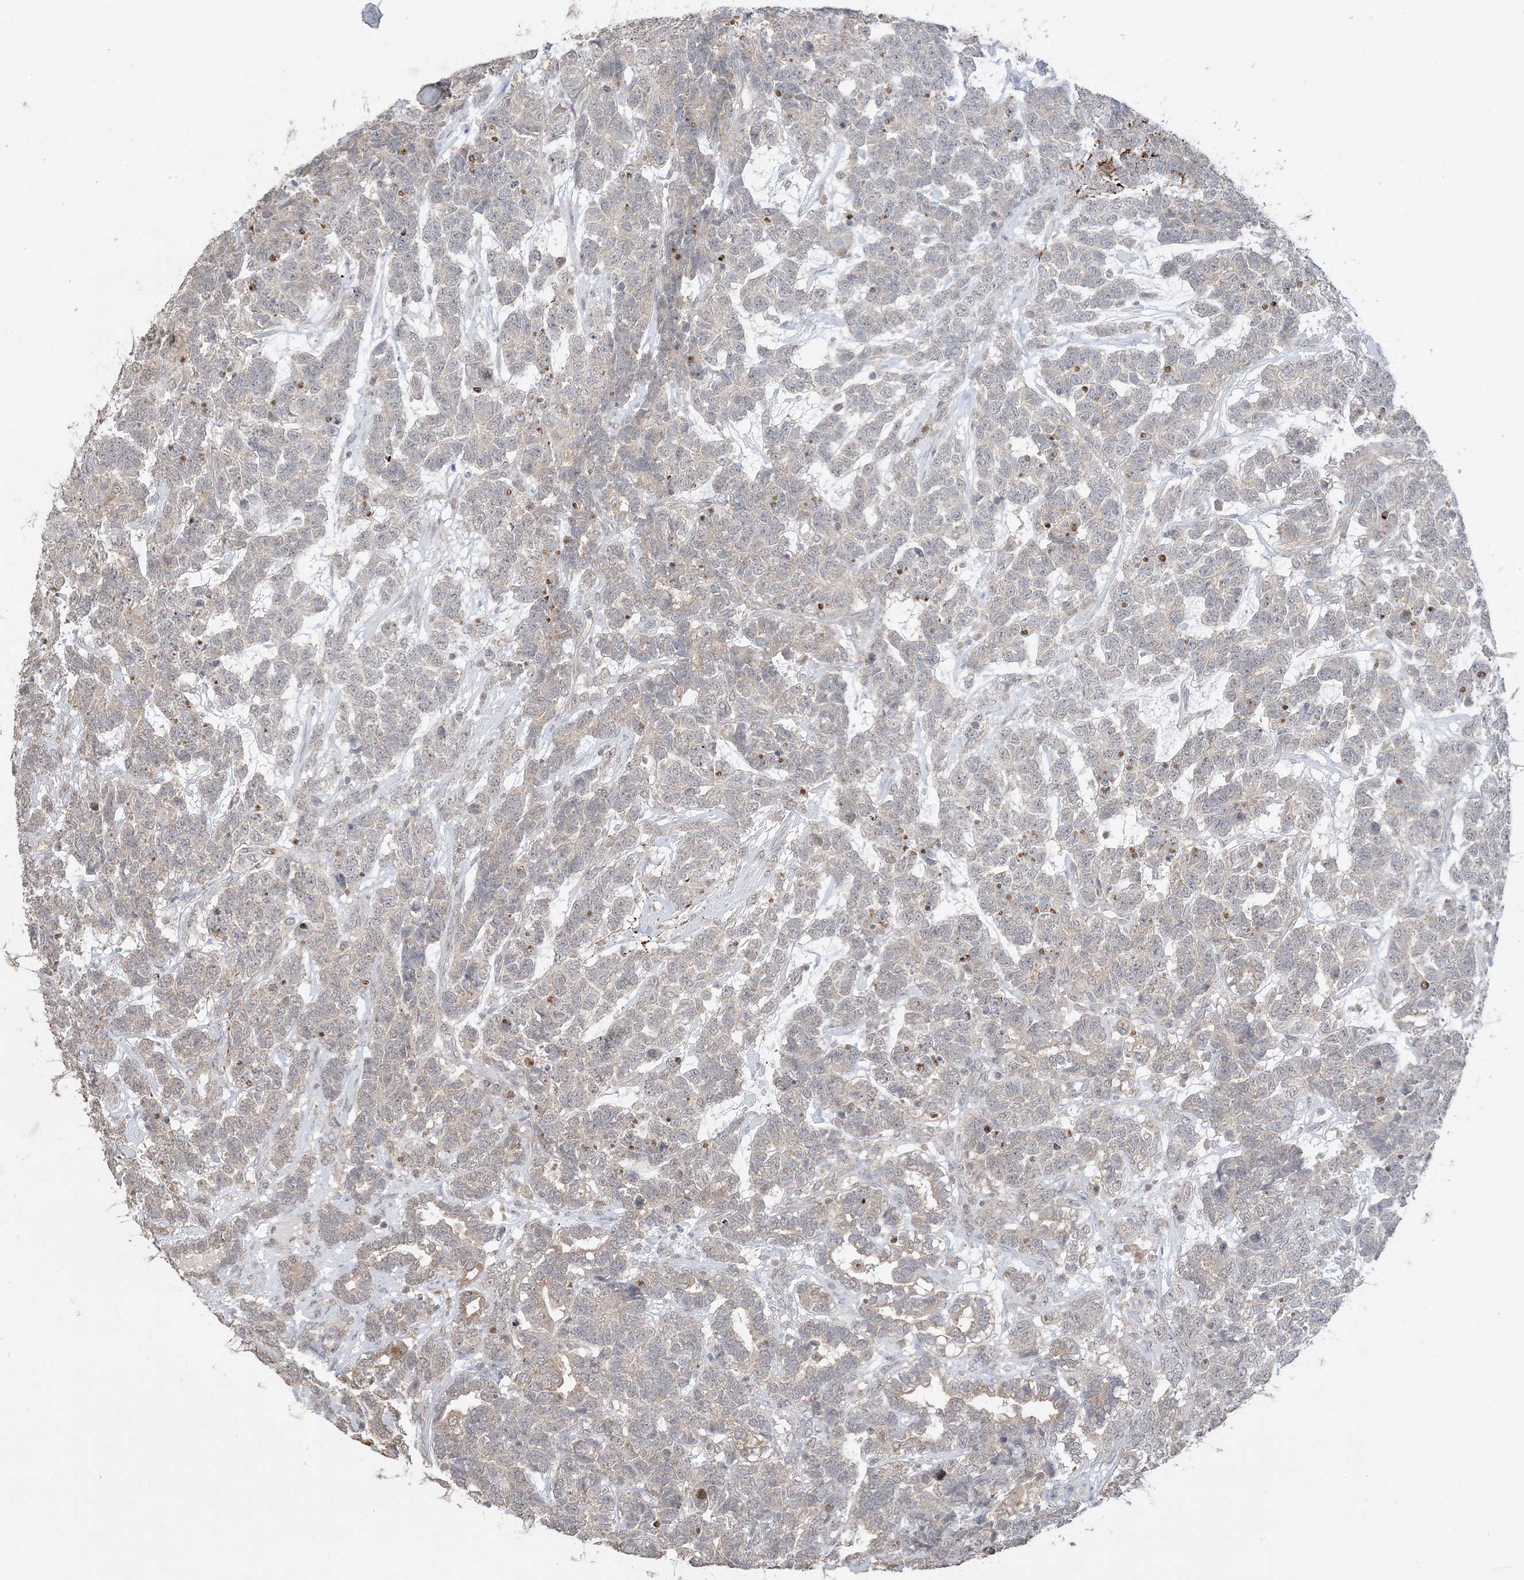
{"staining": {"intensity": "negative", "quantity": "none", "location": "none"}, "tissue": "testis cancer", "cell_type": "Tumor cells", "image_type": "cancer", "snomed": [{"axis": "morphology", "description": "Carcinoma, Embryonal, NOS"}, {"axis": "topography", "description": "Testis"}], "caption": "The micrograph reveals no staining of tumor cells in testis cancer (embryonal carcinoma).", "gene": "XRN1", "patient": {"sex": "male", "age": 26}}